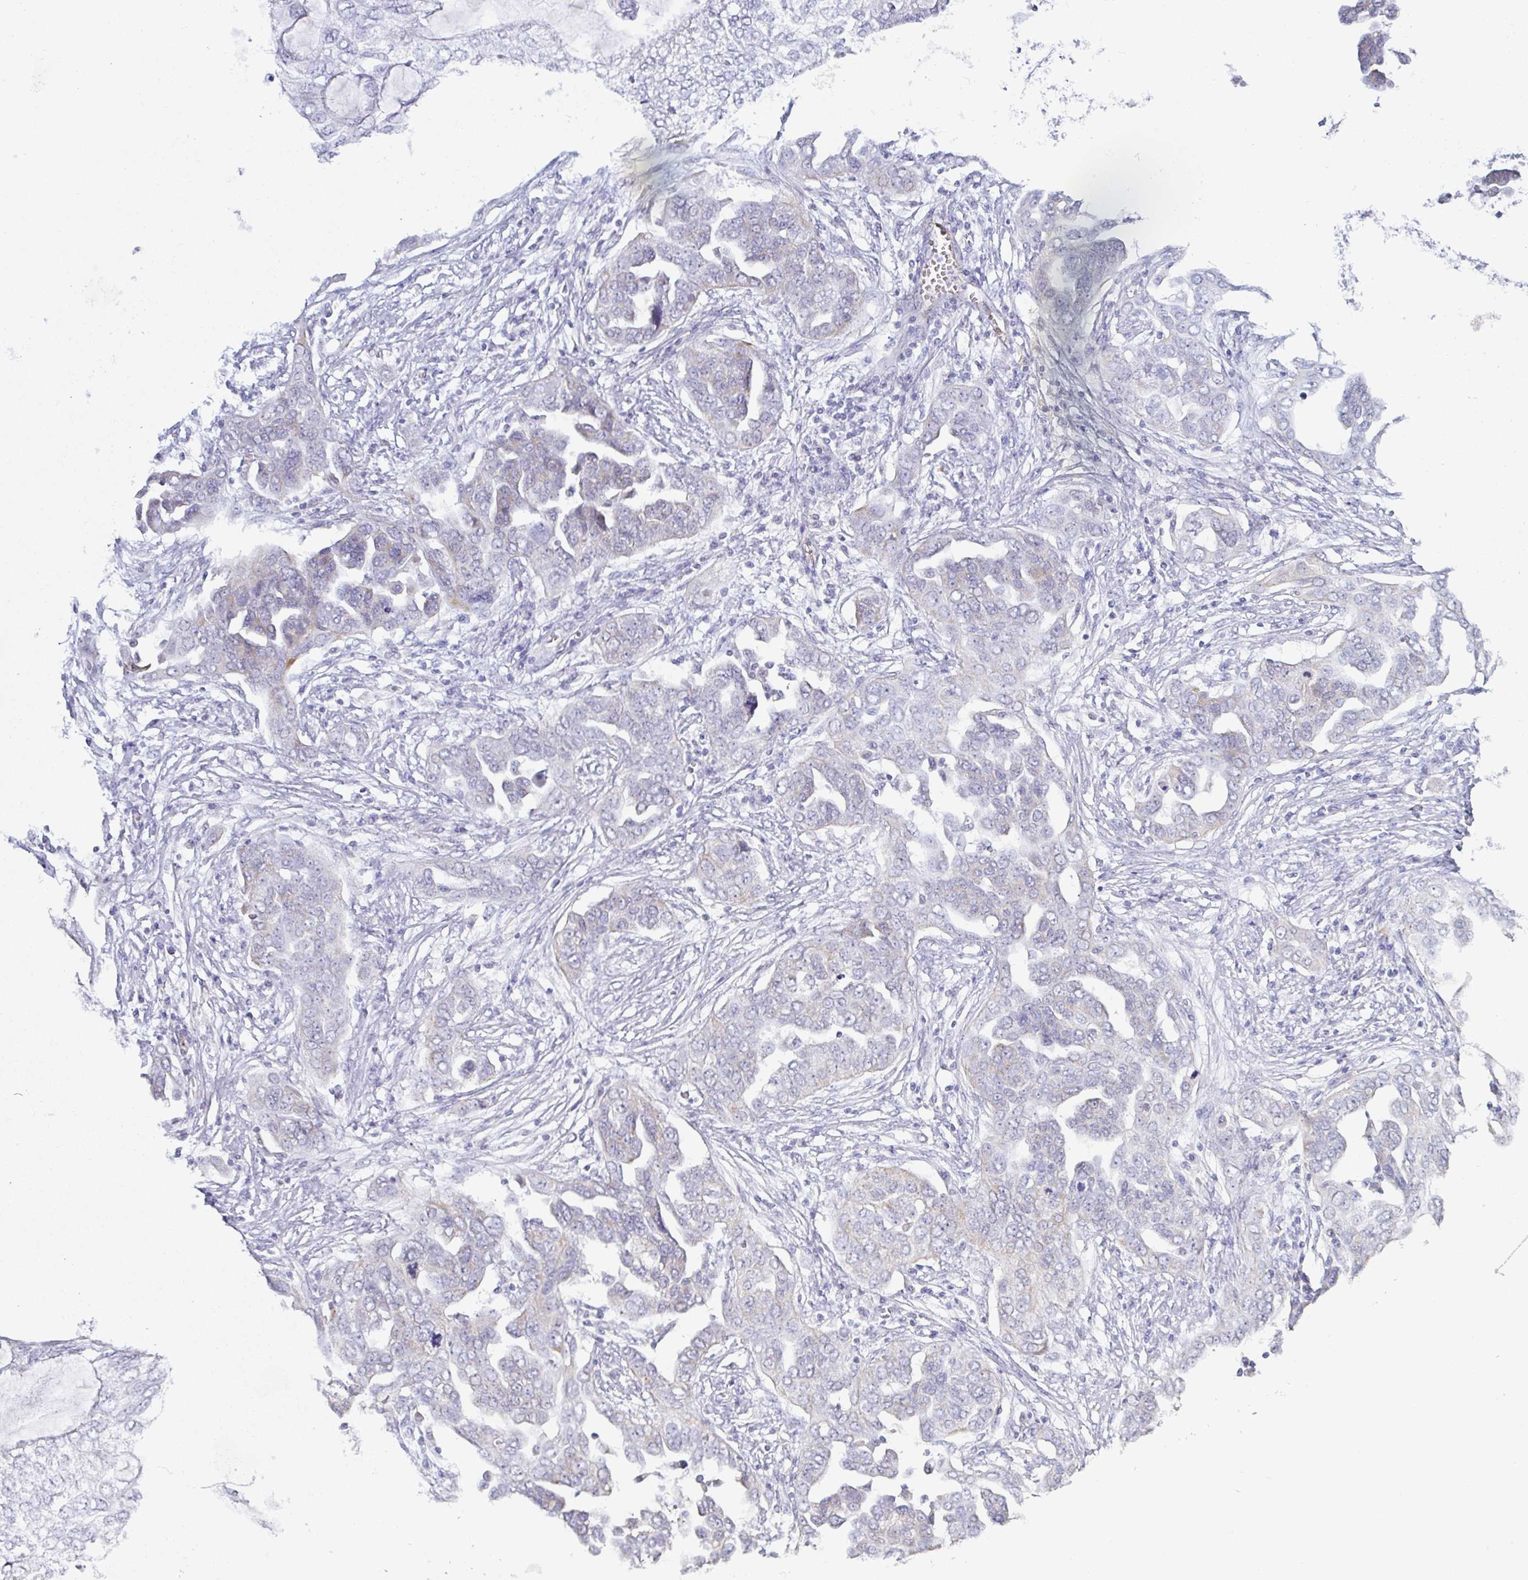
{"staining": {"intensity": "negative", "quantity": "none", "location": "none"}, "tissue": "ovarian cancer", "cell_type": "Tumor cells", "image_type": "cancer", "snomed": [{"axis": "morphology", "description": "Cystadenocarcinoma, serous, NOS"}, {"axis": "topography", "description": "Ovary"}], "caption": "Protein analysis of ovarian cancer displays no significant positivity in tumor cells.", "gene": "PLCD4", "patient": {"sex": "female", "age": 59}}